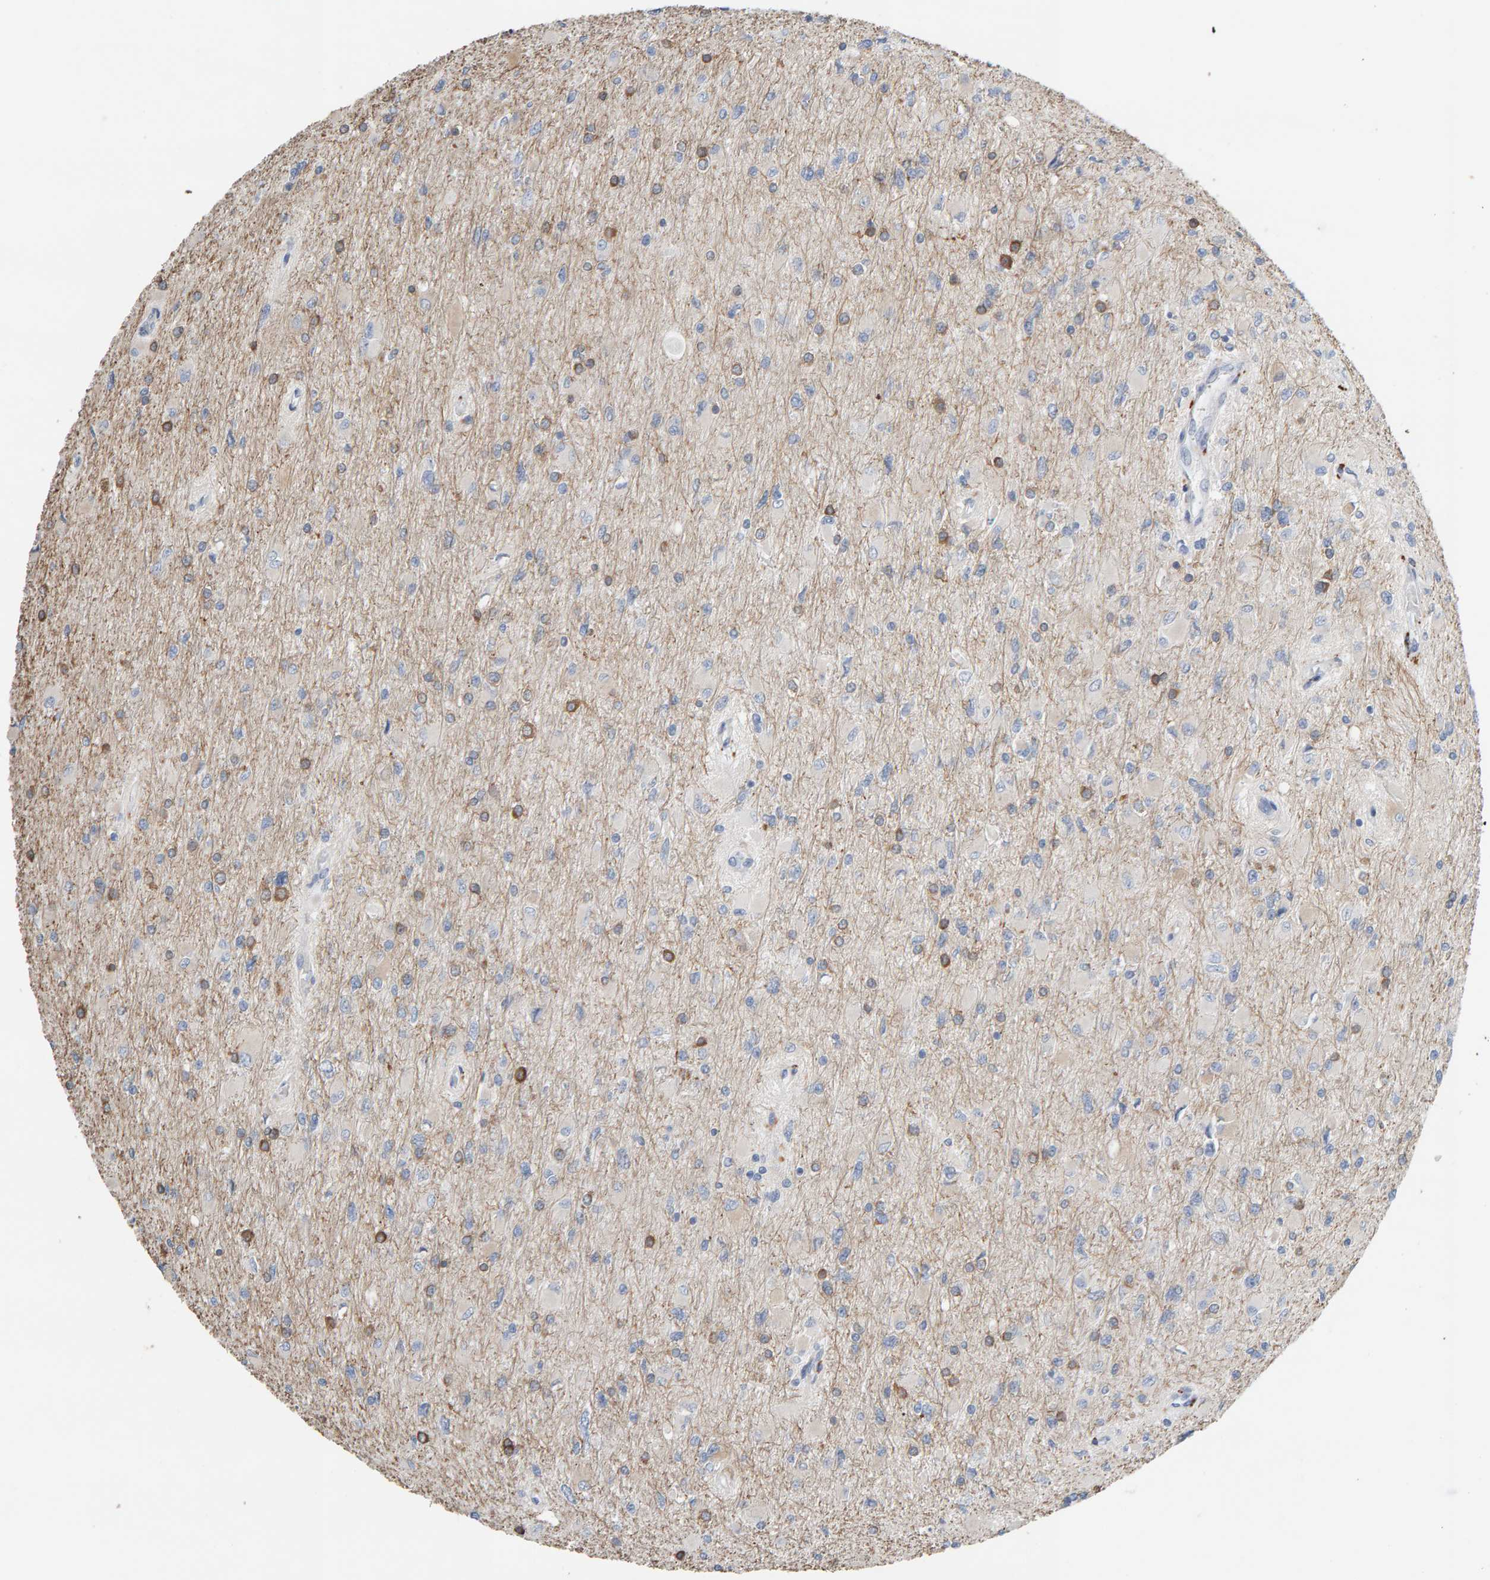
{"staining": {"intensity": "moderate", "quantity": "25%-75%", "location": "cytoplasmic/membranous"}, "tissue": "glioma", "cell_type": "Tumor cells", "image_type": "cancer", "snomed": [{"axis": "morphology", "description": "Glioma, malignant, High grade"}, {"axis": "topography", "description": "Cerebral cortex"}], "caption": "Tumor cells exhibit moderate cytoplasmic/membranous positivity in about 25%-75% of cells in malignant glioma (high-grade). The staining is performed using DAB brown chromogen to label protein expression. The nuclei are counter-stained blue using hematoxylin.", "gene": "IPPK", "patient": {"sex": "female", "age": 36}}